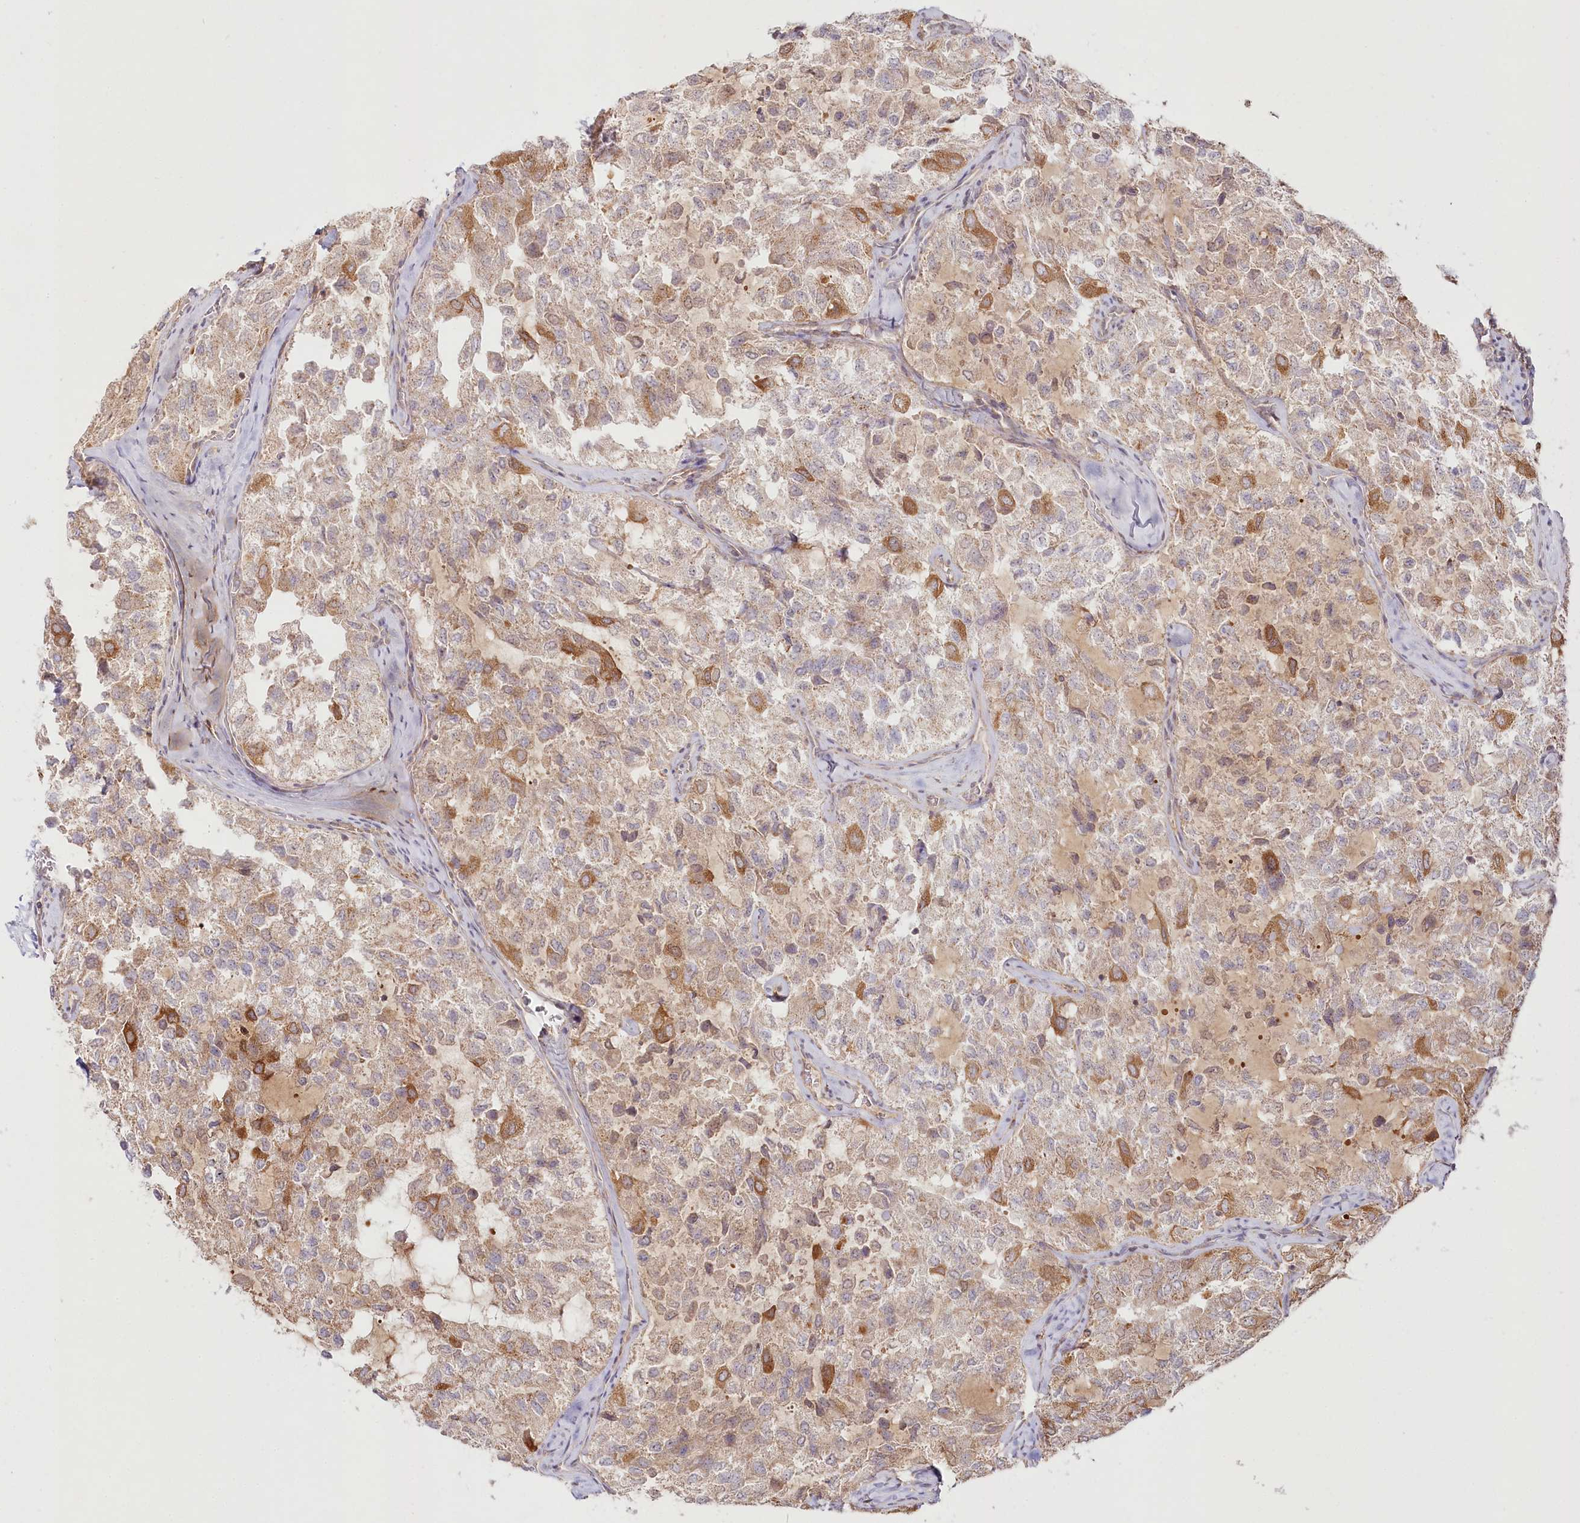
{"staining": {"intensity": "moderate", "quantity": "25%-75%", "location": "cytoplasmic/membranous"}, "tissue": "thyroid cancer", "cell_type": "Tumor cells", "image_type": "cancer", "snomed": [{"axis": "morphology", "description": "Follicular adenoma carcinoma, NOS"}, {"axis": "topography", "description": "Thyroid gland"}], "caption": "Immunohistochemistry (IHC) (DAB (3,3'-diaminobenzidine)) staining of human thyroid follicular adenoma carcinoma demonstrates moderate cytoplasmic/membranous protein expression in about 25%-75% of tumor cells. (DAB = brown stain, brightfield microscopy at high magnification).", "gene": "INPP4B", "patient": {"sex": "male", "age": 75}}